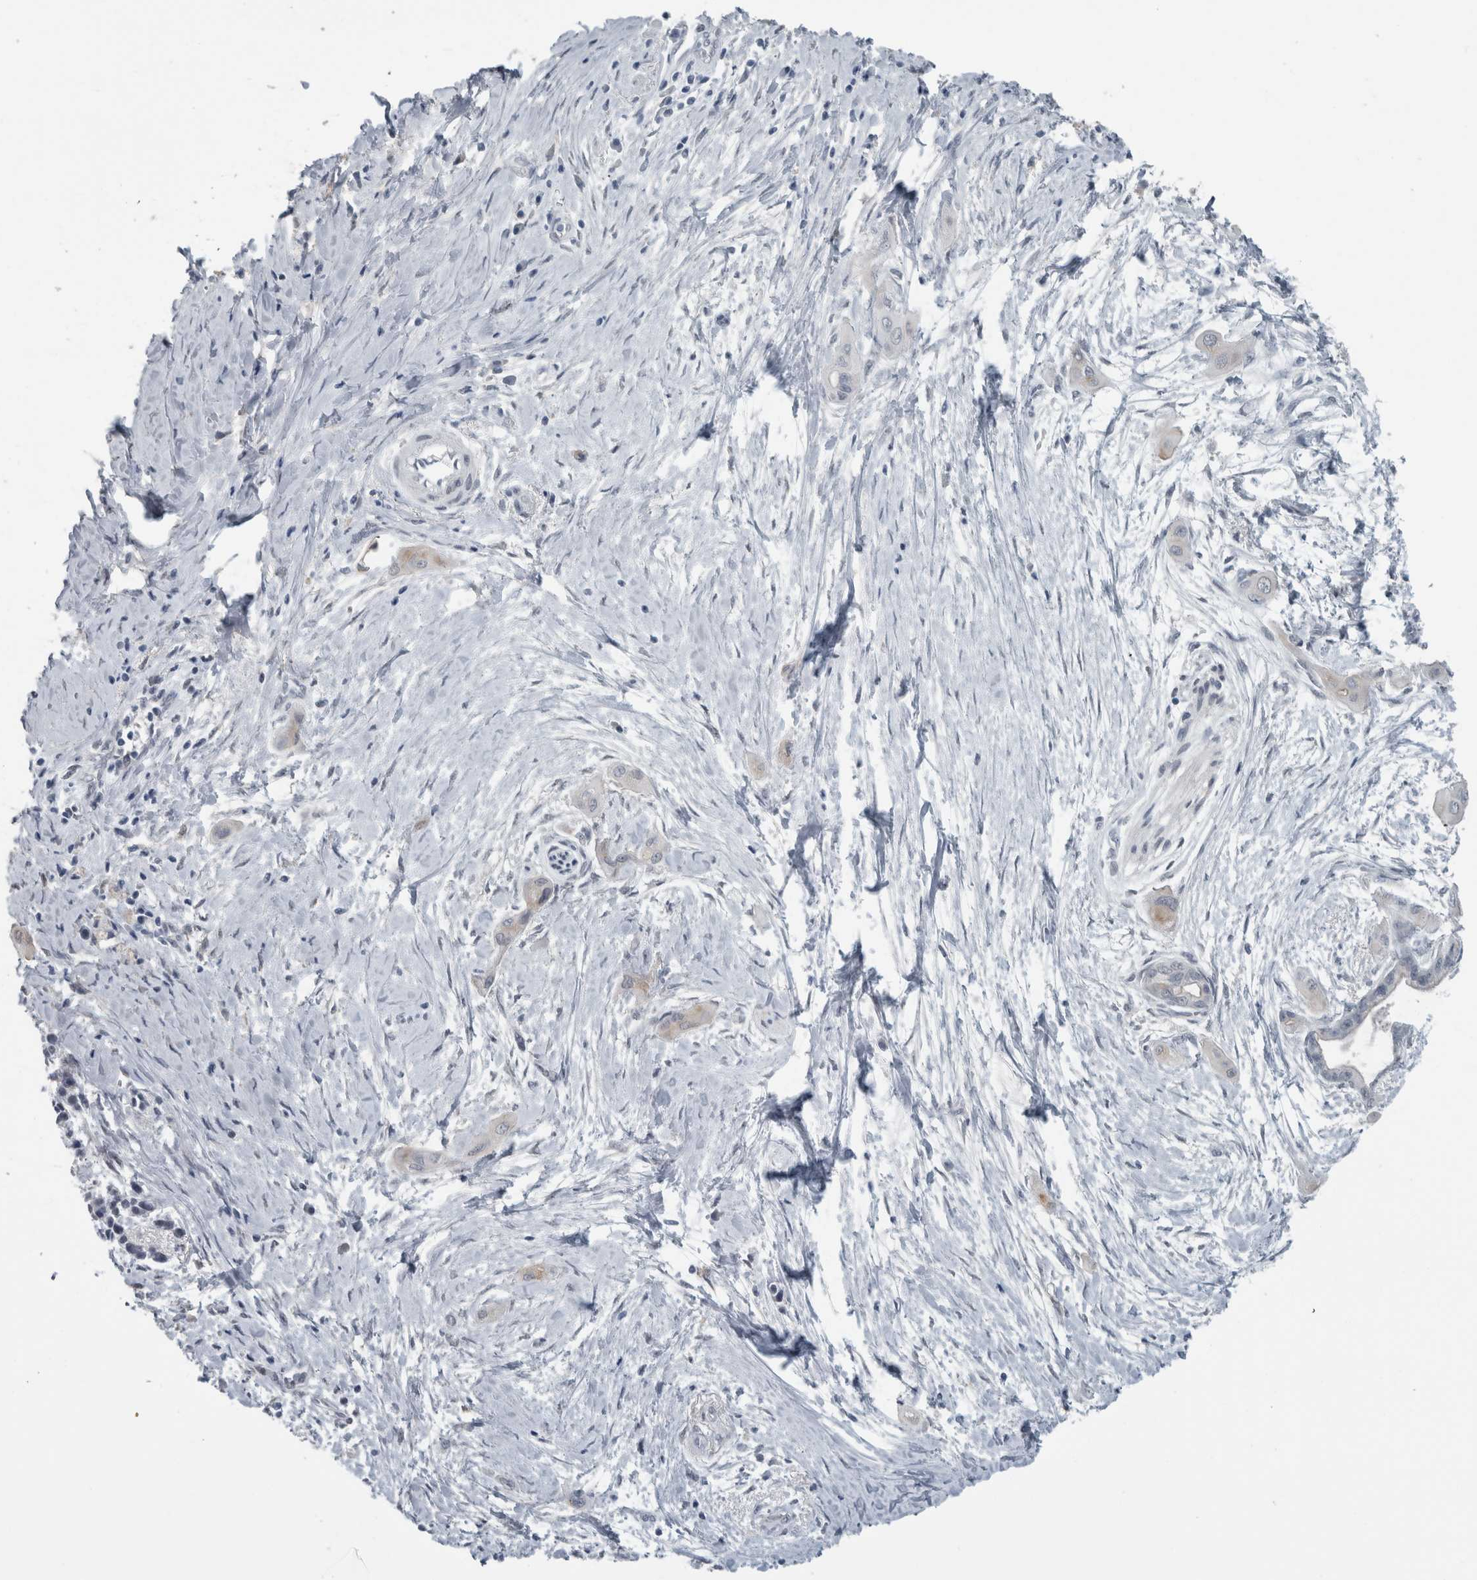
{"staining": {"intensity": "negative", "quantity": "none", "location": "none"}, "tissue": "pancreatic cancer", "cell_type": "Tumor cells", "image_type": "cancer", "snomed": [{"axis": "morphology", "description": "Adenocarcinoma, NOS"}, {"axis": "topography", "description": "Pancreas"}], "caption": "Pancreatic adenocarcinoma stained for a protein using immunohistochemistry reveals no positivity tumor cells.", "gene": "ACSF2", "patient": {"sex": "male", "age": 59}}